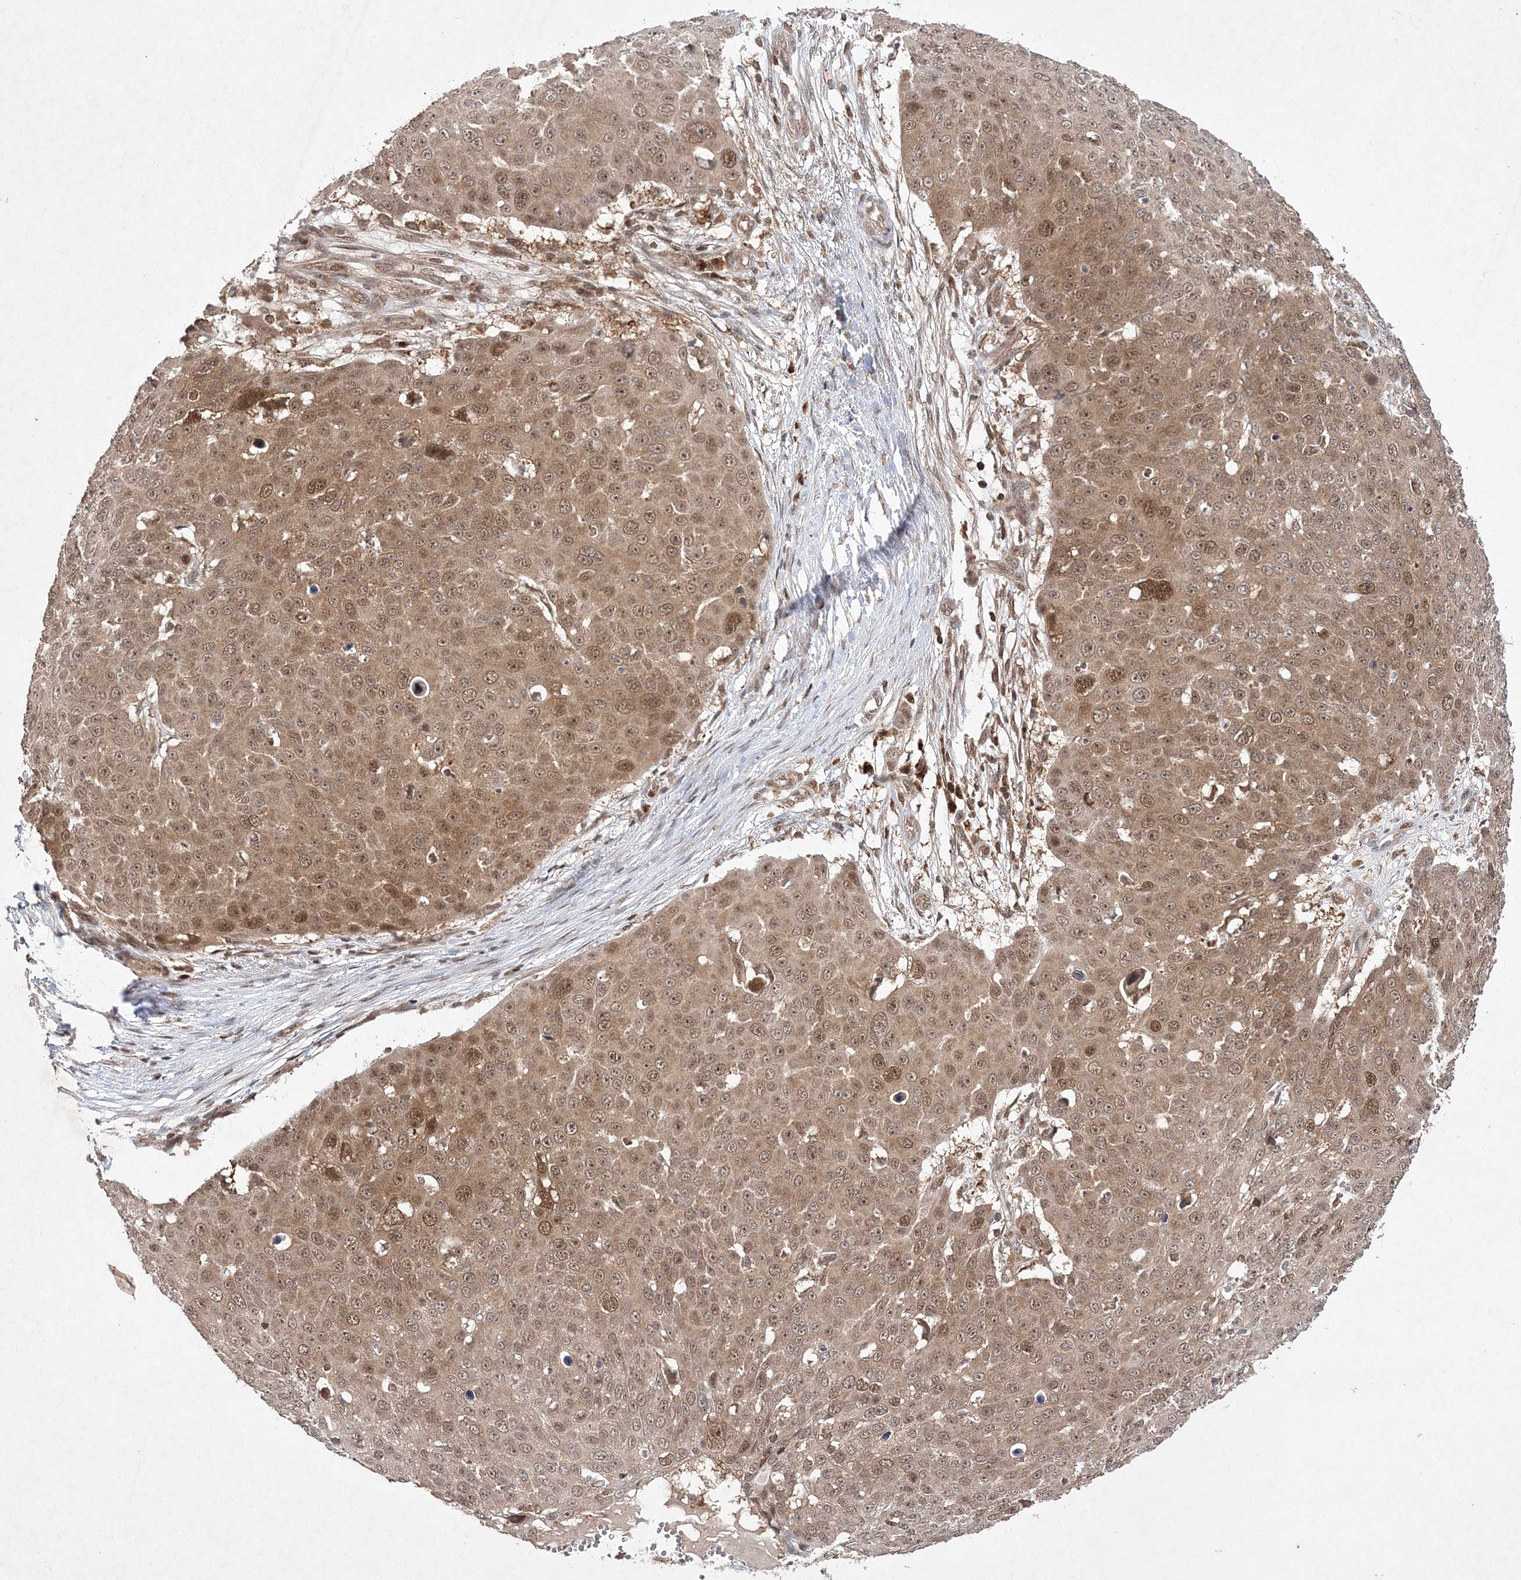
{"staining": {"intensity": "moderate", "quantity": ">75%", "location": "cytoplasmic/membranous,nuclear"}, "tissue": "skin cancer", "cell_type": "Tumor cells", "image_type": "cancer", "snomed": [{"axis": "morphology", "description": "Squamous cell carcinoma, NOS"}, {"axis": "topography", "description": "Skin"}], "caption": "Protein staining of skin cancer (squamous cell carcinoma) tissue demonstrates moderate cytoplasmic/membranous and nuclear staining in about >75% of tumor cells.", "gene": "NIF3L1", "patient": {"sex": "male", "age": 71}}